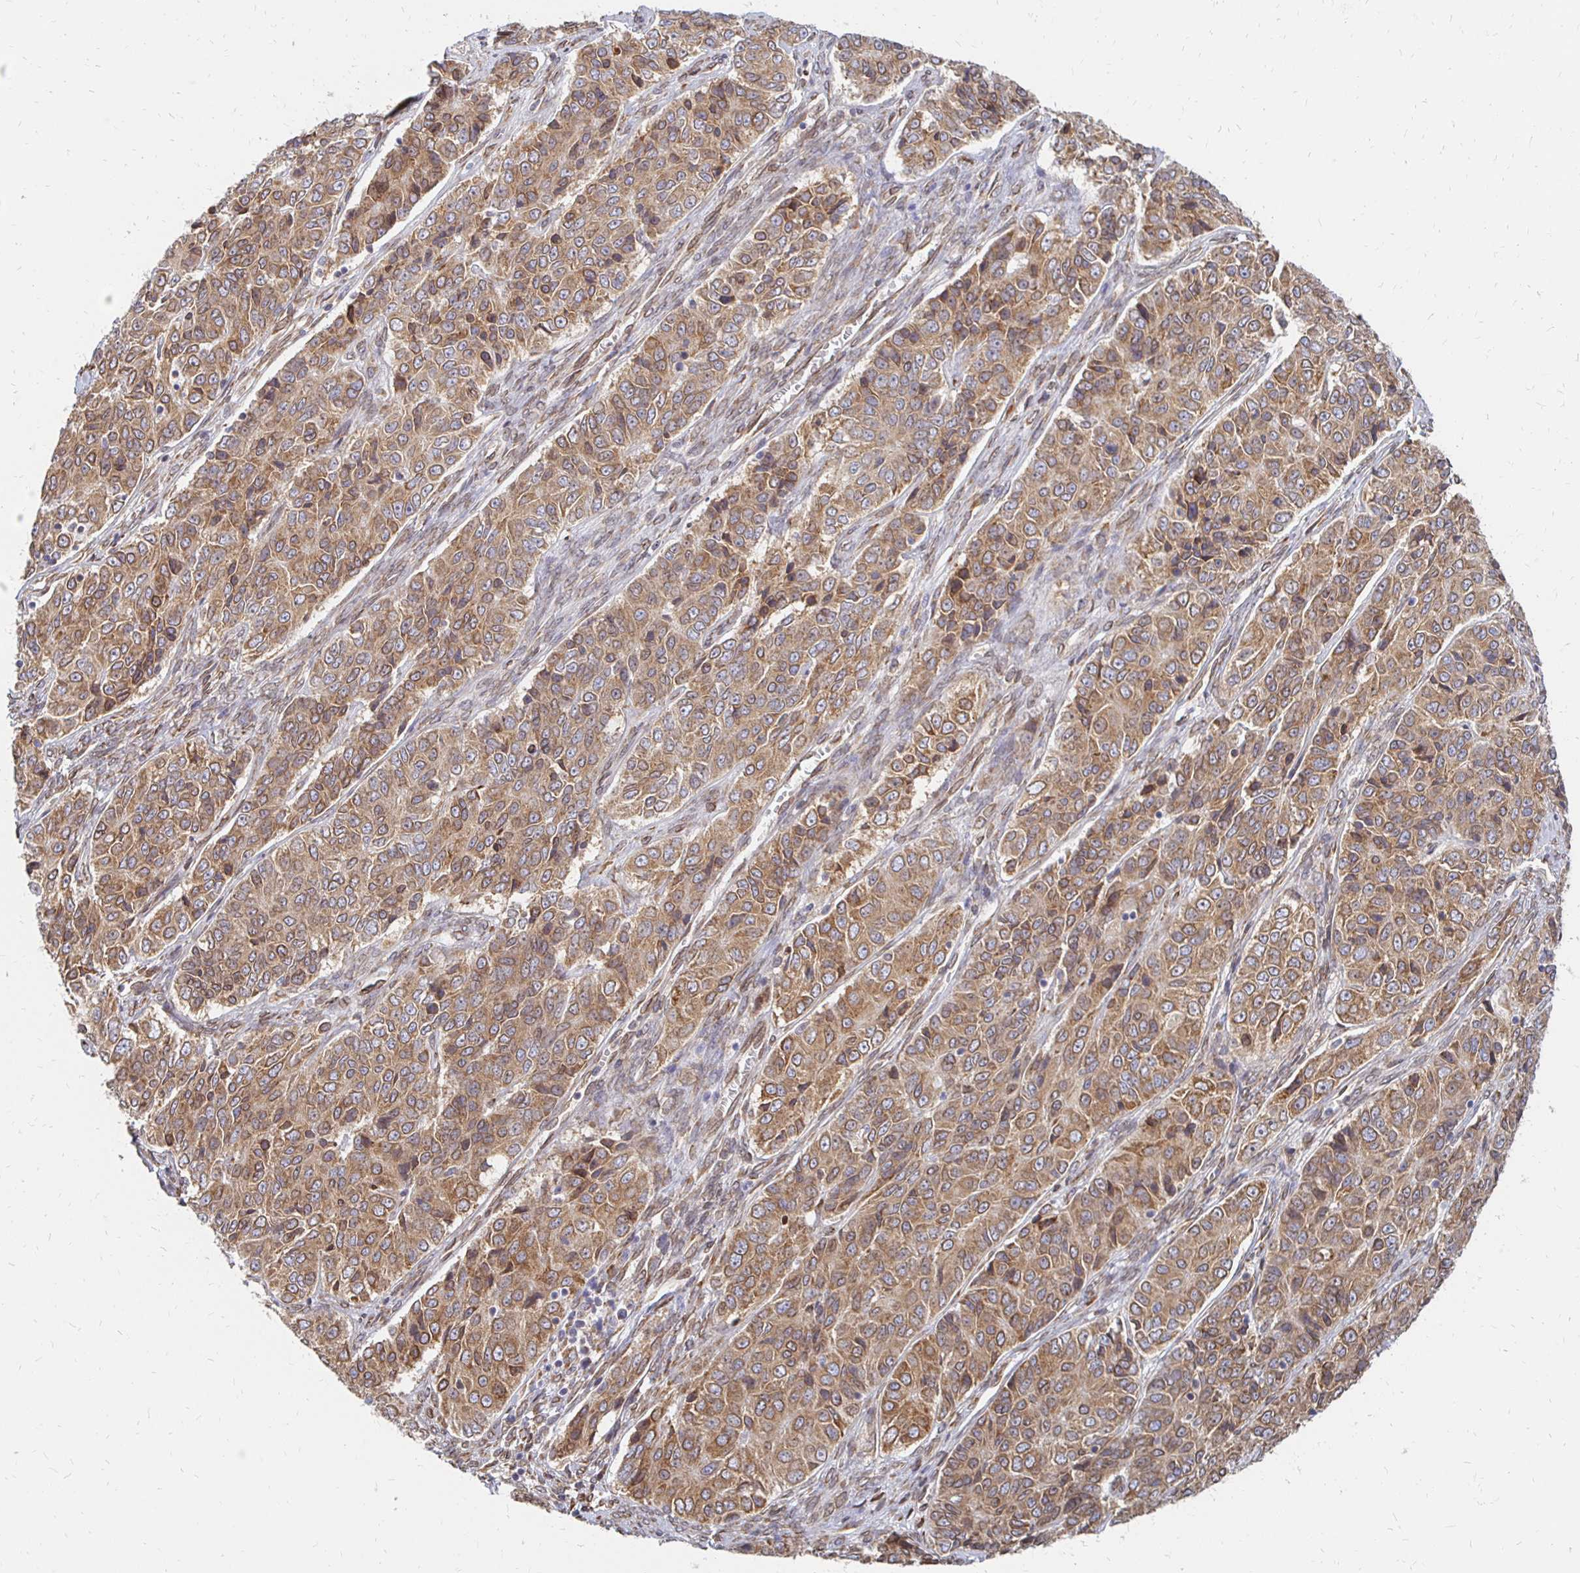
{"staining": {"intensity": "moderate", "quantity": ">75%", "location": "cytoplasmic/membranous,nuclear"}, "tissue": "ovarian cancer", "cell_type": "Tumor cells", "image_type": "cancer", "snomed": [{"axis": "morphology", "description": "Carcinoma, endometroid"}, {"axis": "topography", "description": "Ovary"}], "caption": "The immunohistochemical stain labels moderate cytoplasmic/membranous and nuclear positivity in tumor cells of ovarian cancer (endometroid carcinoma) tissue. The protein of interest is stained brown, and the nuclei are stained in blue (DAB IHC with brightfield microscopy, high magnification).", "gene": "PELI3", "patient": {"sex": "female", "age": 51}}